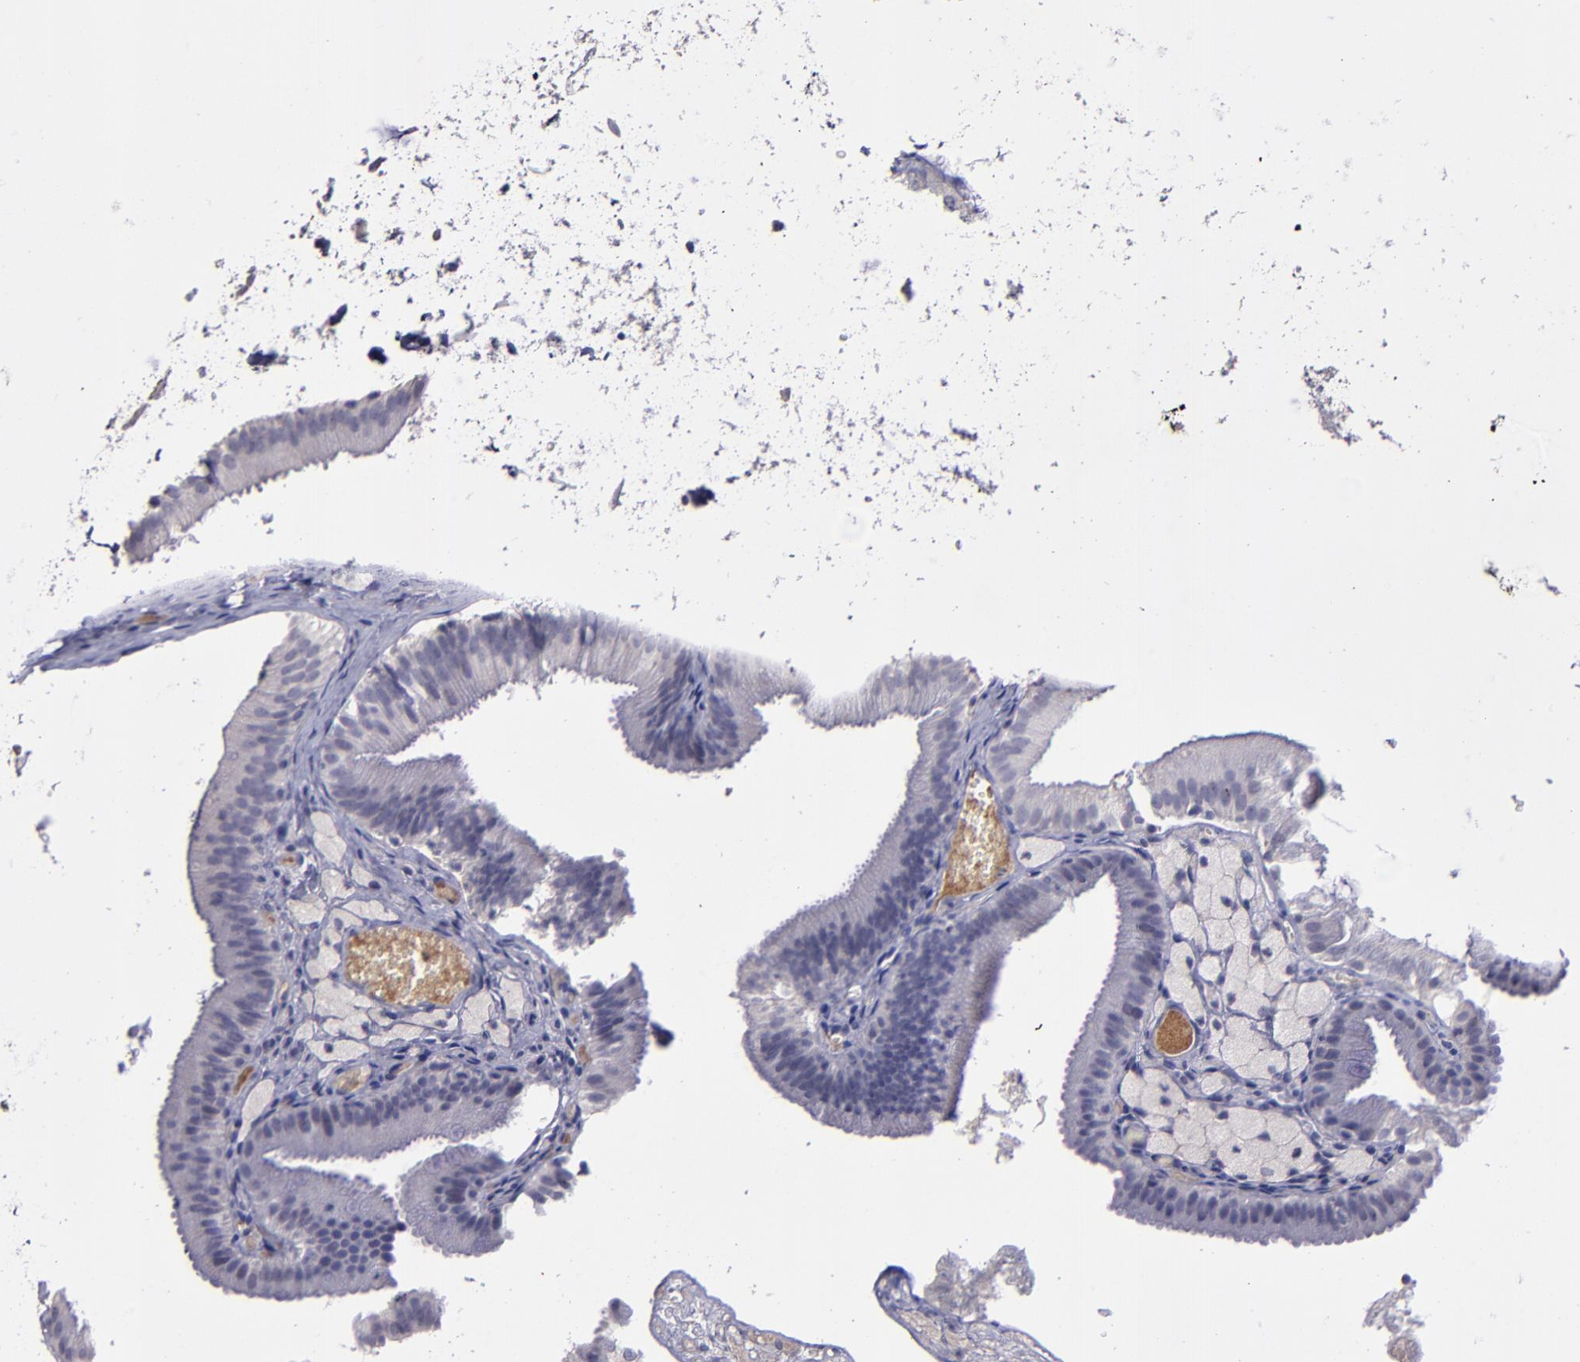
{"staining": {"intensity": "weak", "quantity": "<25%", "location": "cytoplasmic/membranous"}, "tissue": "gallbladder", "cell_type": "Glandular cells", "image_type": "normal", "snomed": [{"axis": "morphology", "description": "Normal tissue, NOS"}, {"axis": "topography", "description": "Gallbladder"}], "caption": "Immunohistochemistry image of unremarkable gallbladder stained for a protein (brown), which demonstrates no positivity in glandular cells.", "gene": "MASP1", "patient": {"sex": "female", "age": 24}}